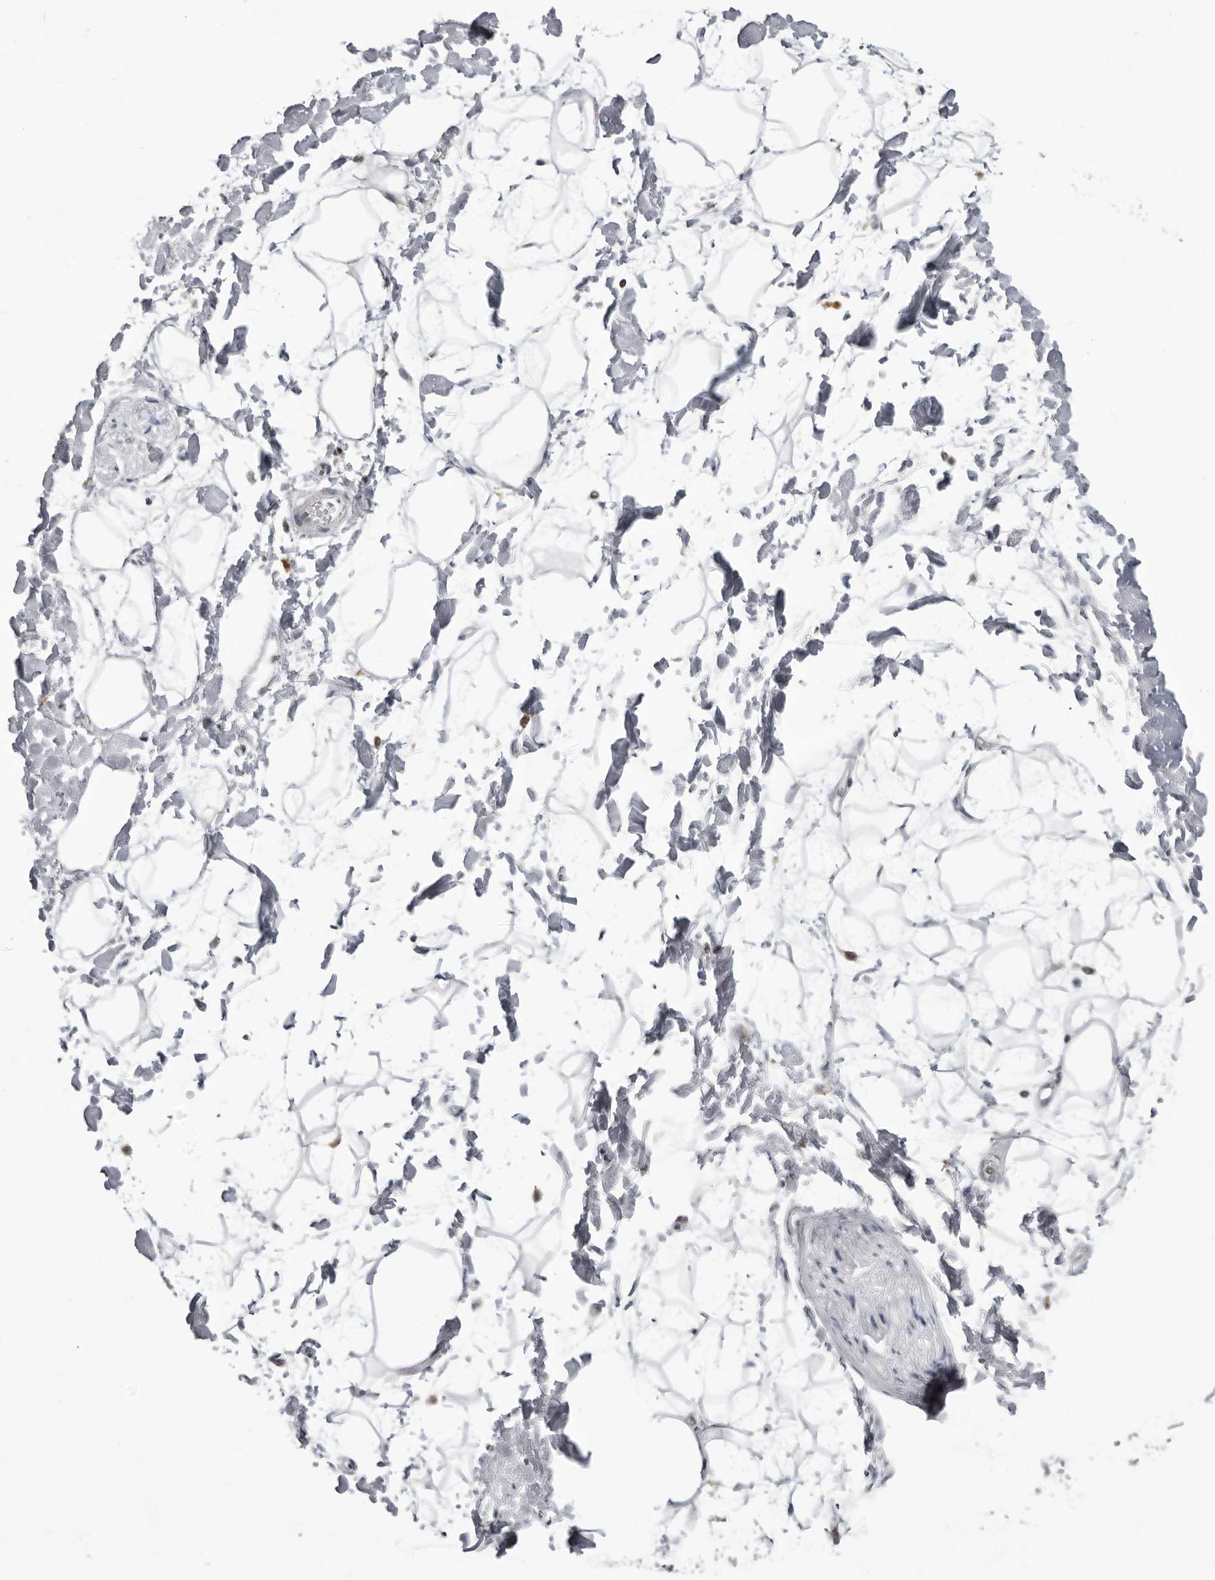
{"staining": {"intensity": "negative", "quantity": "none", "location": "none"}, "tissue": "adipose tissue", "cell_type": "Adipocytes", "image_type": "normal", "snomed": [{"axis": "morphology", "description": "Normal tissue, NOS"}, {"axis": "topography", "description": "Soft tissue"}], "caption": "Protein analysis of normal adipose tissue demonstrates no significant staining in adipocytes. (Stains: DAB IHC with hematoxylin counter stain, Microscopy: brightfield microscopy at high magnification).", "gene": "PDCL3", "patient": {"sex": "male", "age": 72}}